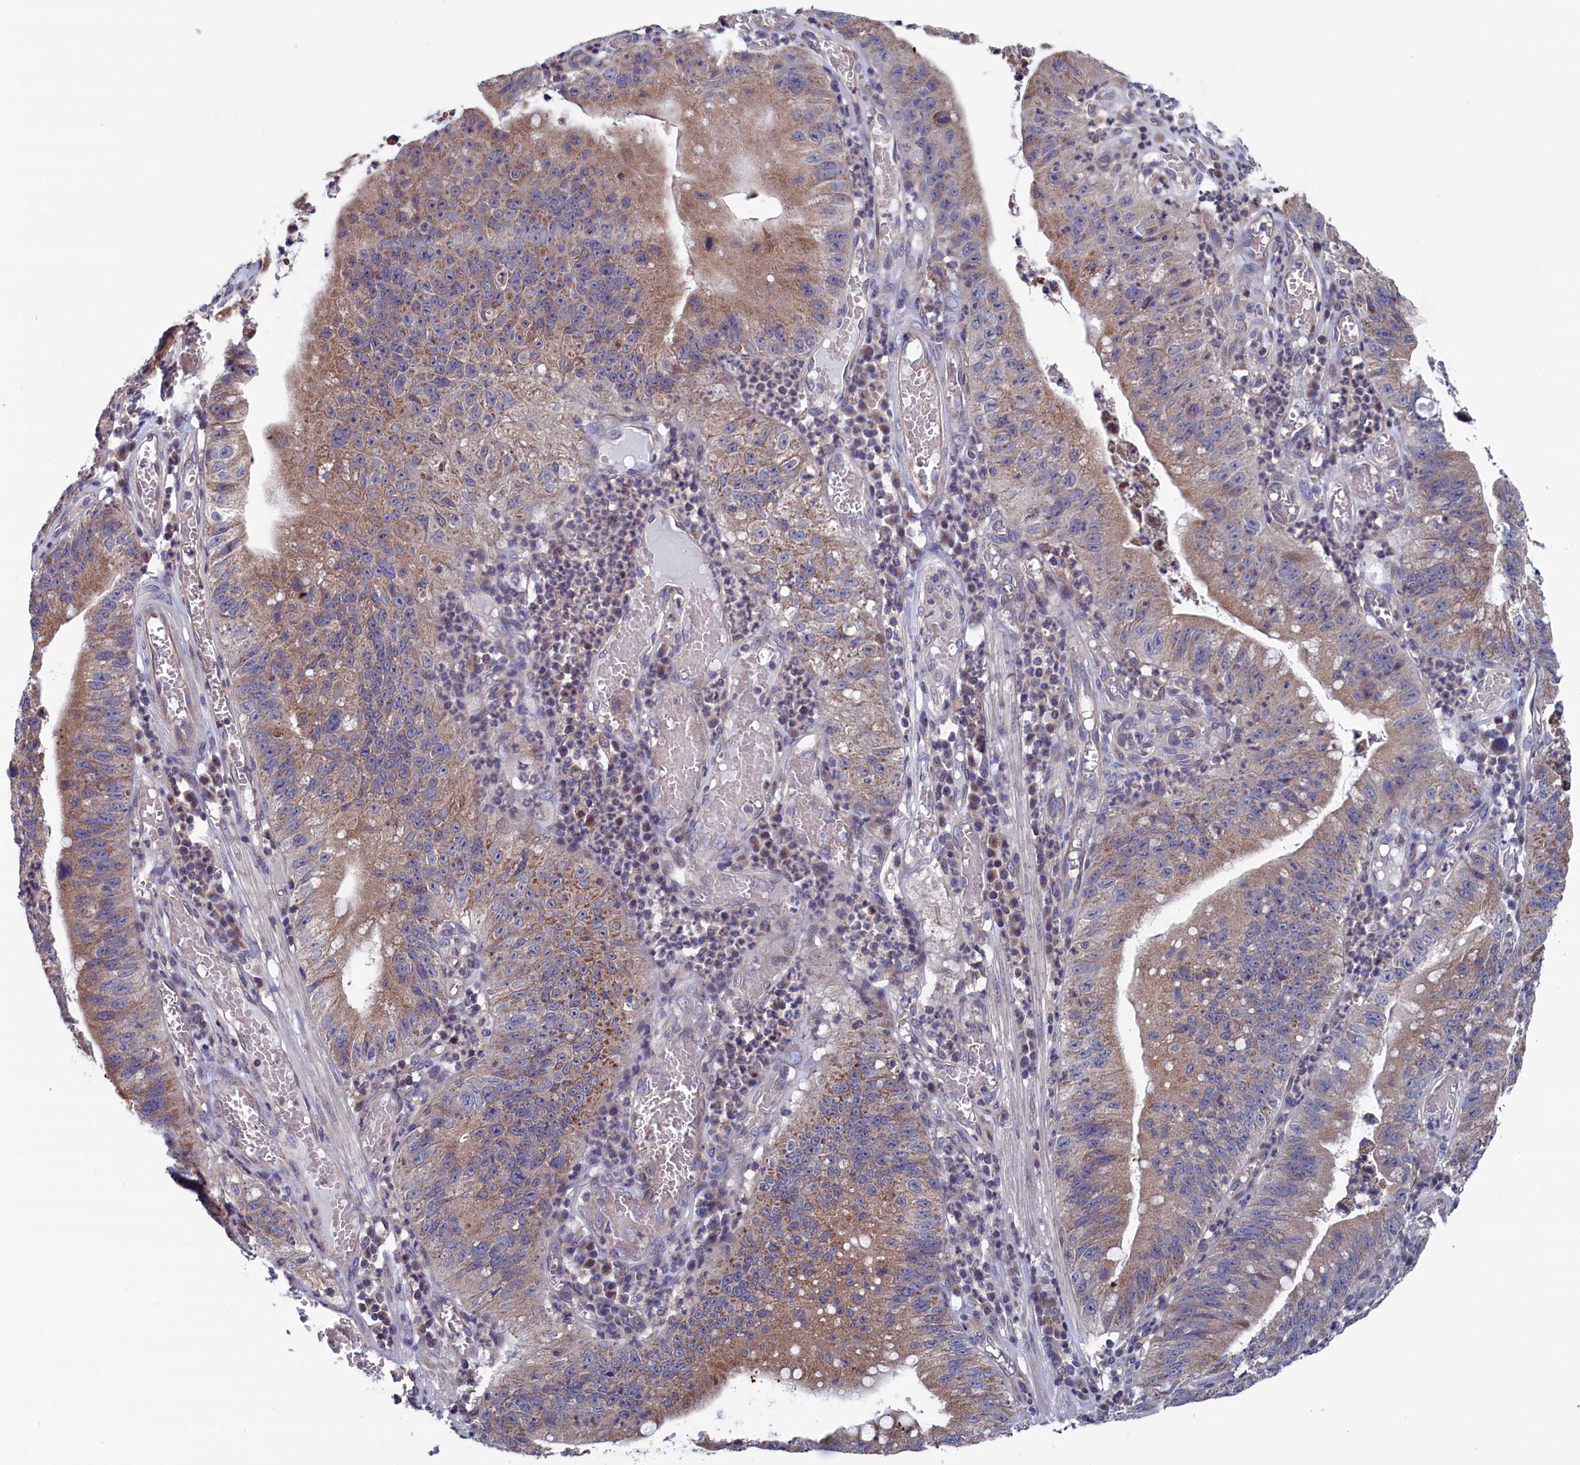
{"staining": {"intensity": "moderate", "quantity": "25%-75%", "location": "cytoplasmic/membranous"}, "tissue": "stomach cancer", "cell_type": "Tumor cells", "image_type": "cancer", "snomed": [{"axis": "morphology", "description": "Adenocarcinoma, NOS"}, {"axis": "topography", "description": "Stomach"}], "caption": "Approximately 25%-75% of tumor cells in human stomach cancer reveal moderate cytoplasmic/membranous protein positivity as visualized by brown immunohistochemical staining.", "gene": "SPATA13", "patient": {"sex": "male", "age": 59}}